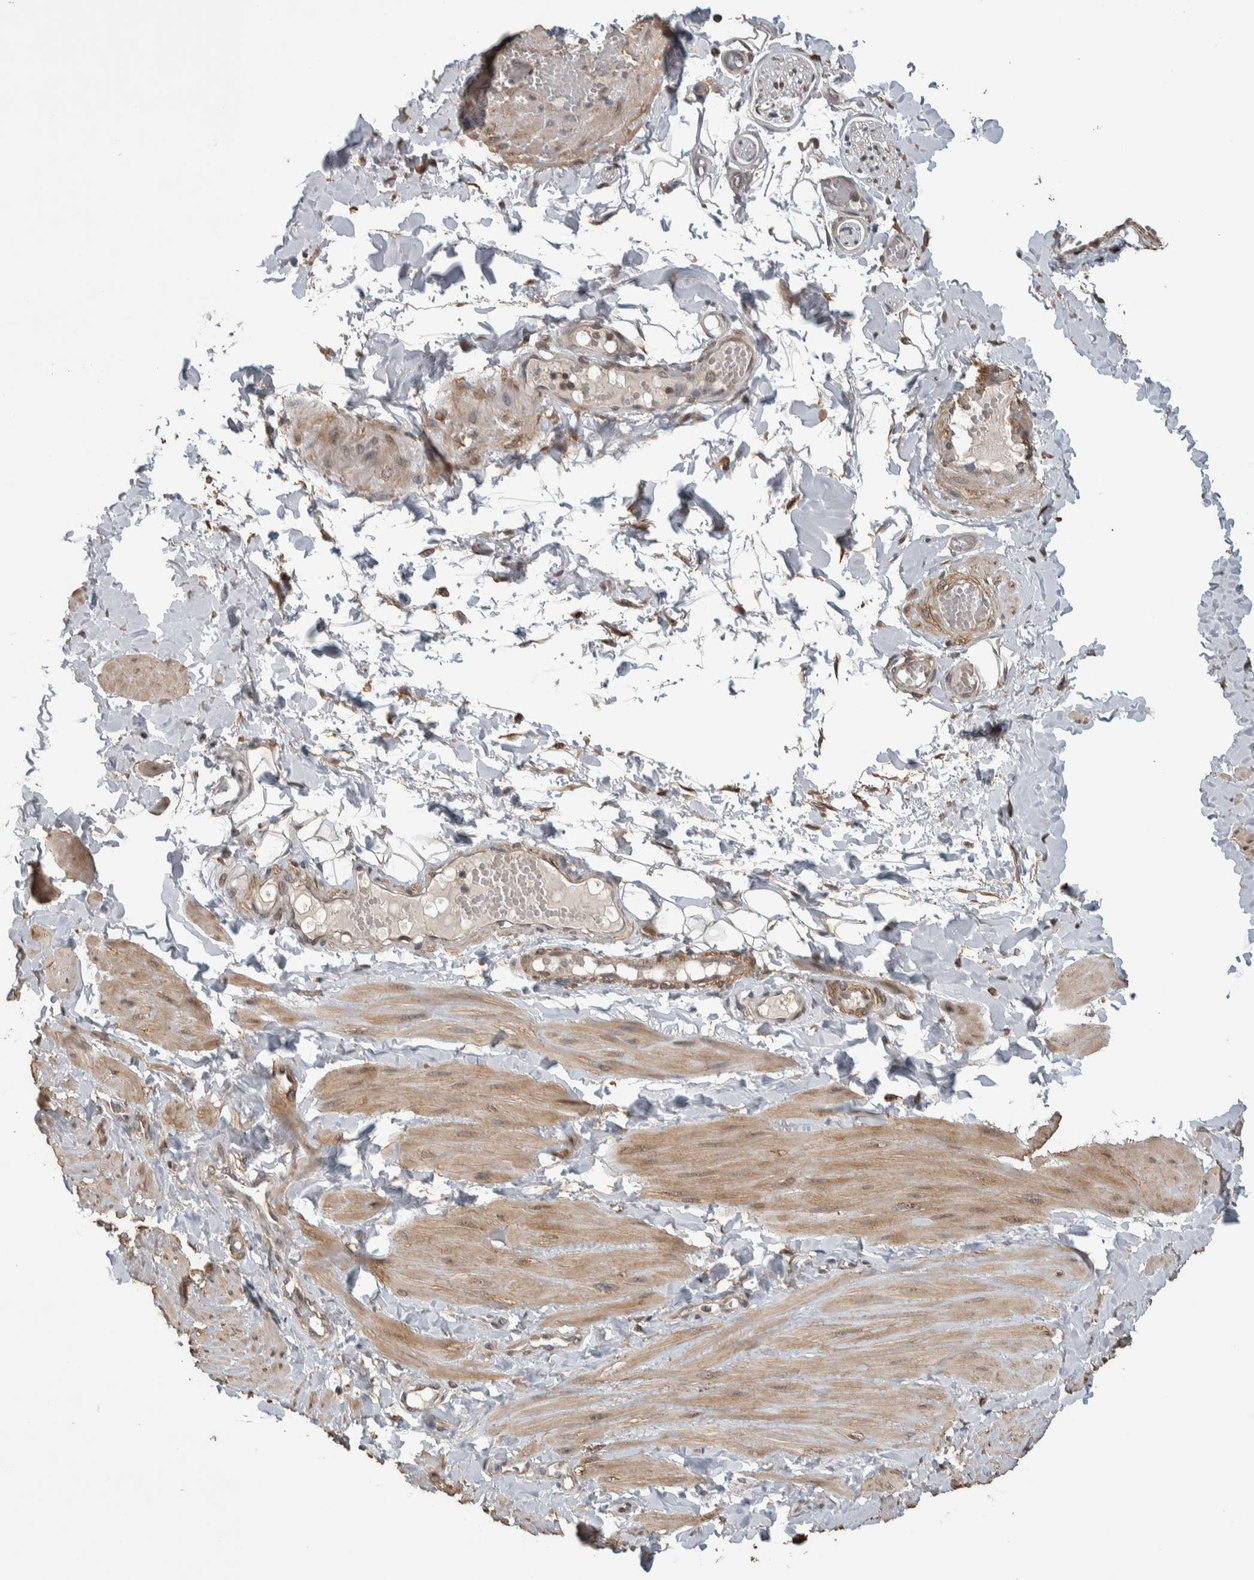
{"staining": {"intensity": "weak", "quantity": "25%-75%", "location": "cytoplasmic/membranous,nuclear"}, "tissue": "adipose tissue", "cell_type": "Adipocytes", "image_type": "normal", "snomed": [{"axis": "morphology", "description": "Normal tissue, NOS"}, {"axis": "topography", "description": "Adipose tissue"}, {"axis": "topography", "description": "Vascular tissue"}, {"axis": "topography", "description": "Peripheral nerve tissue"}], "caption": "High-power microscopy captured an immunohistochemistry (IHC) photomicrograph of unremarkable adipose tissue, revealing weak cytoplasmic/membranous,nuclear positivity in approximately 25%-75% of adipocytes.", "gene": "DVL2", "patient": {"sex": "male", "age": 25}}